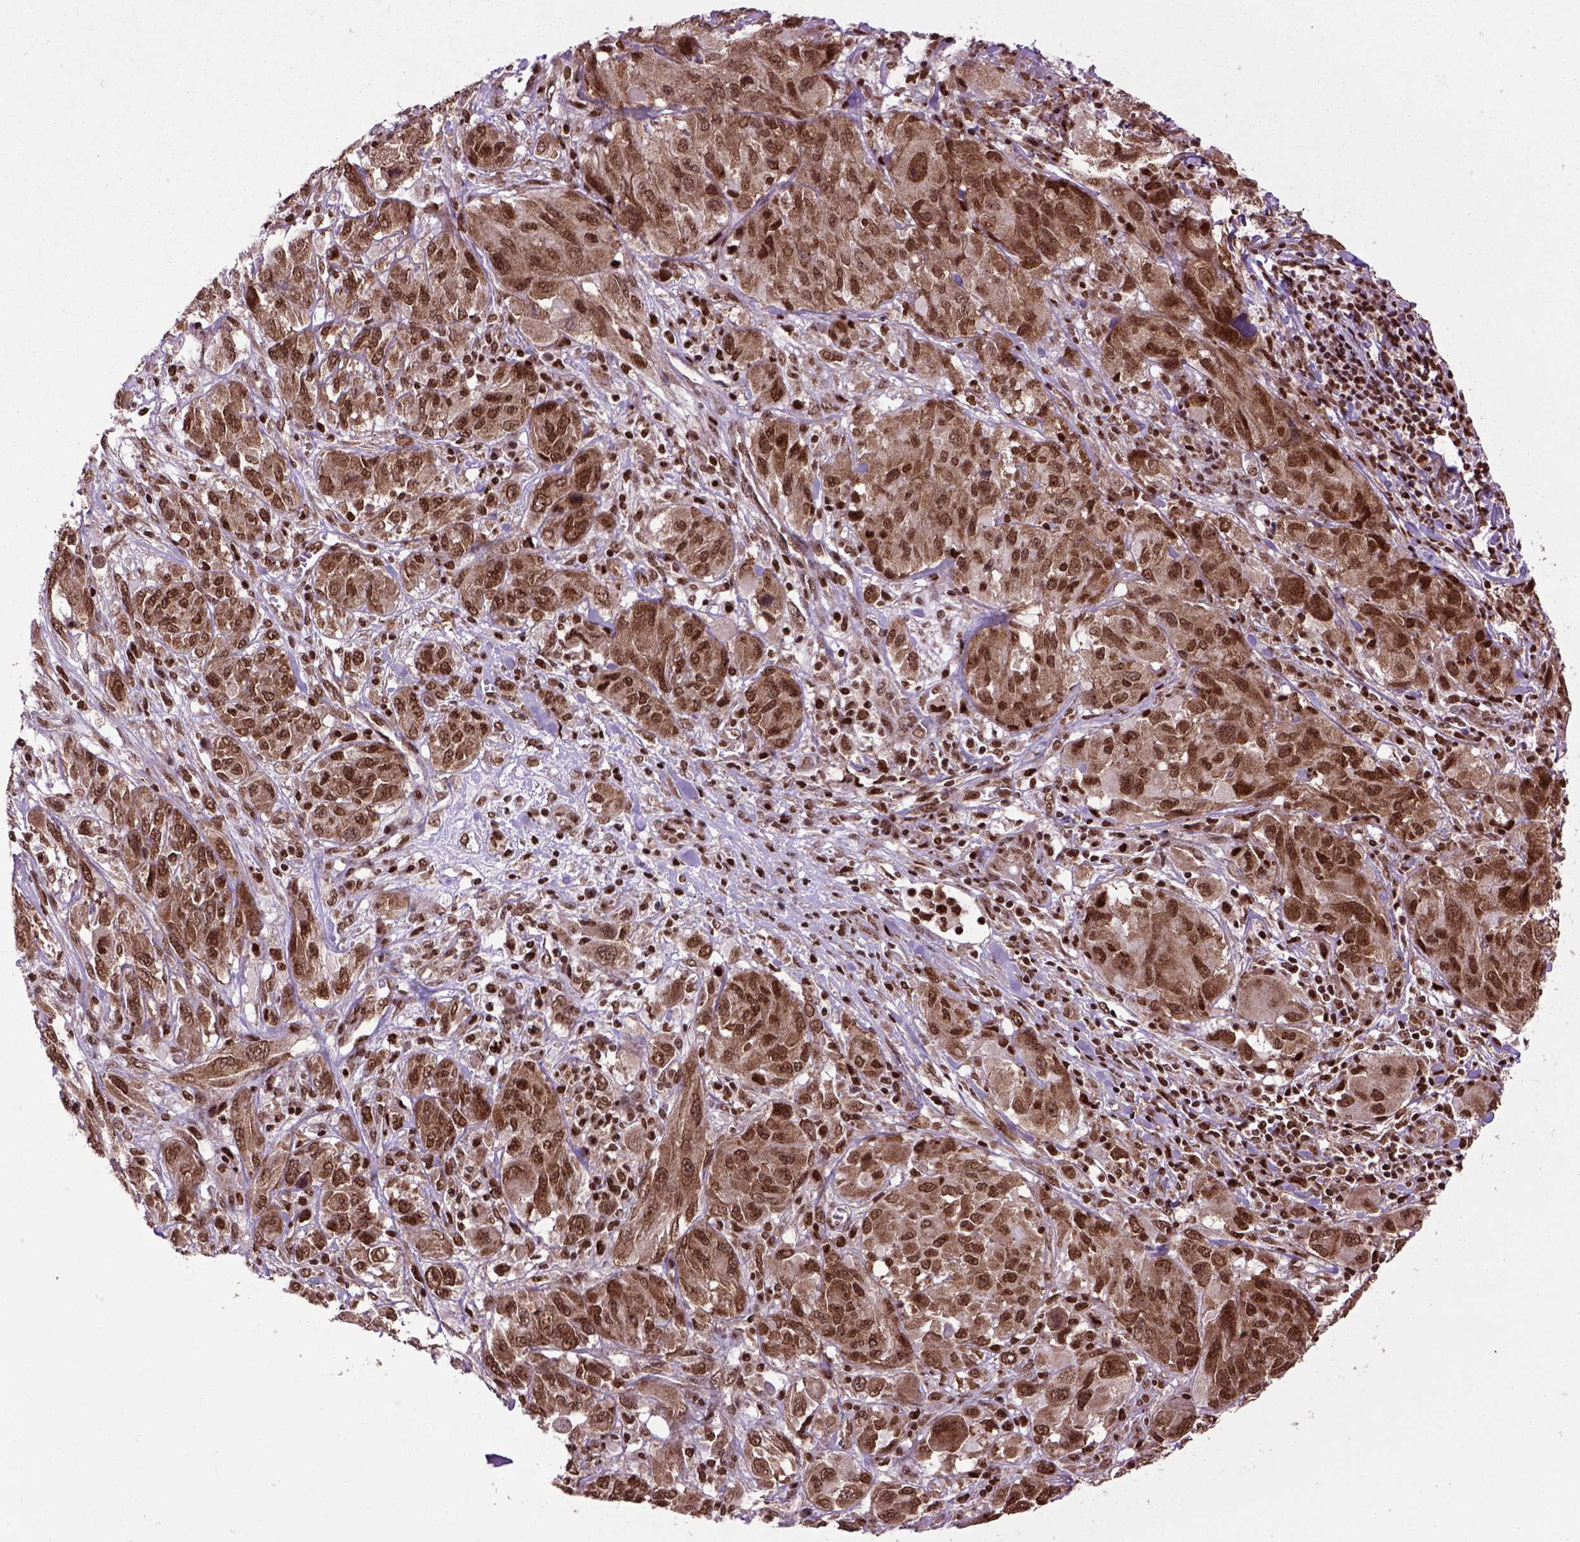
{"staining": {"intensity": "strong", "quantity": ">75%", "location": "cytoplasmic/membranous,nuclear"}, "tissue": "melanoma", "cell_type": "Tumor cells", "image_type": "cancer", "snomed": [{"axis": "morphology", "description": "Malignant melanoma, NOS"}, {"axis": "topography", "description": "Skin"}], "caption": "Immunohistochemistry (IHC) staining of melanoma, which reveals high levels of strong cytoplasmic/membranous and nuclear expression in approximately >75% of tumor cells indicating strong cytoplasmic/membranous and nuclear protein staining. The staining was performed using DAB (3,3'-diaminobenzidine) (brown) for protein detection and nuclei were counterstained in hematoxylin (blue).", "gene": "CELF1", "patient": {"sex": "female", "age": 91}}